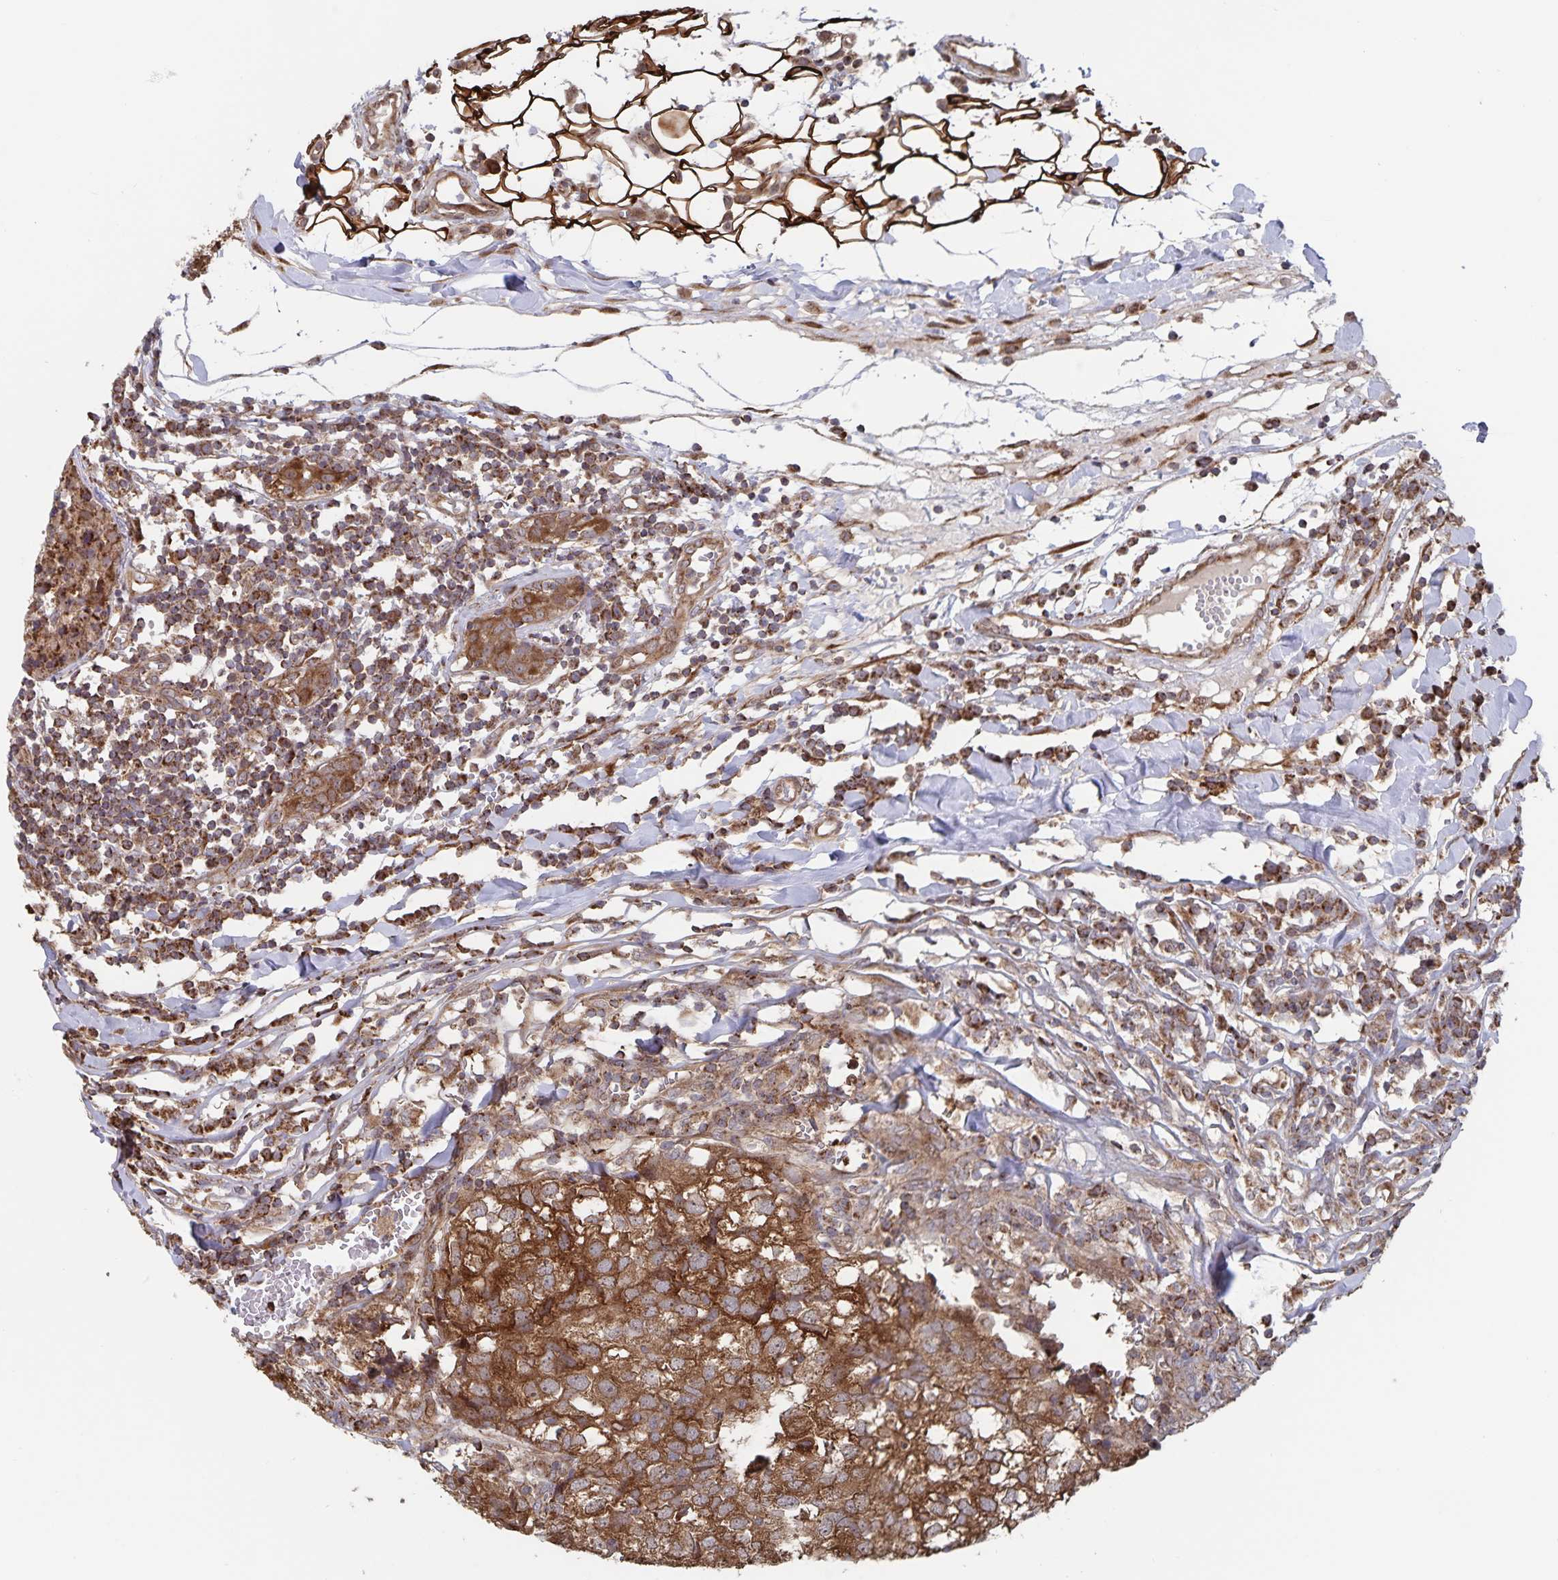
{"staining": {"intensity": "moderate", "quantity": ">75%", "location": "cytoplasmic/membranous"}, "tissue": "breast cancer", "cell_type": "Tumor cells", "image_type": "cancer", "snomed": [{"axis": "morphology", "description": "Duct carcinoma"}, {"axis": "topography", "description": "Breast"}], "caption": "Brown immunohistochemical staining in breast cancer reveals moderate cytoplasmic/membranous positivity in about >75% of tumor cells.", "gene": "ACACA", "patient": {"sex": "female", "age": 30}}